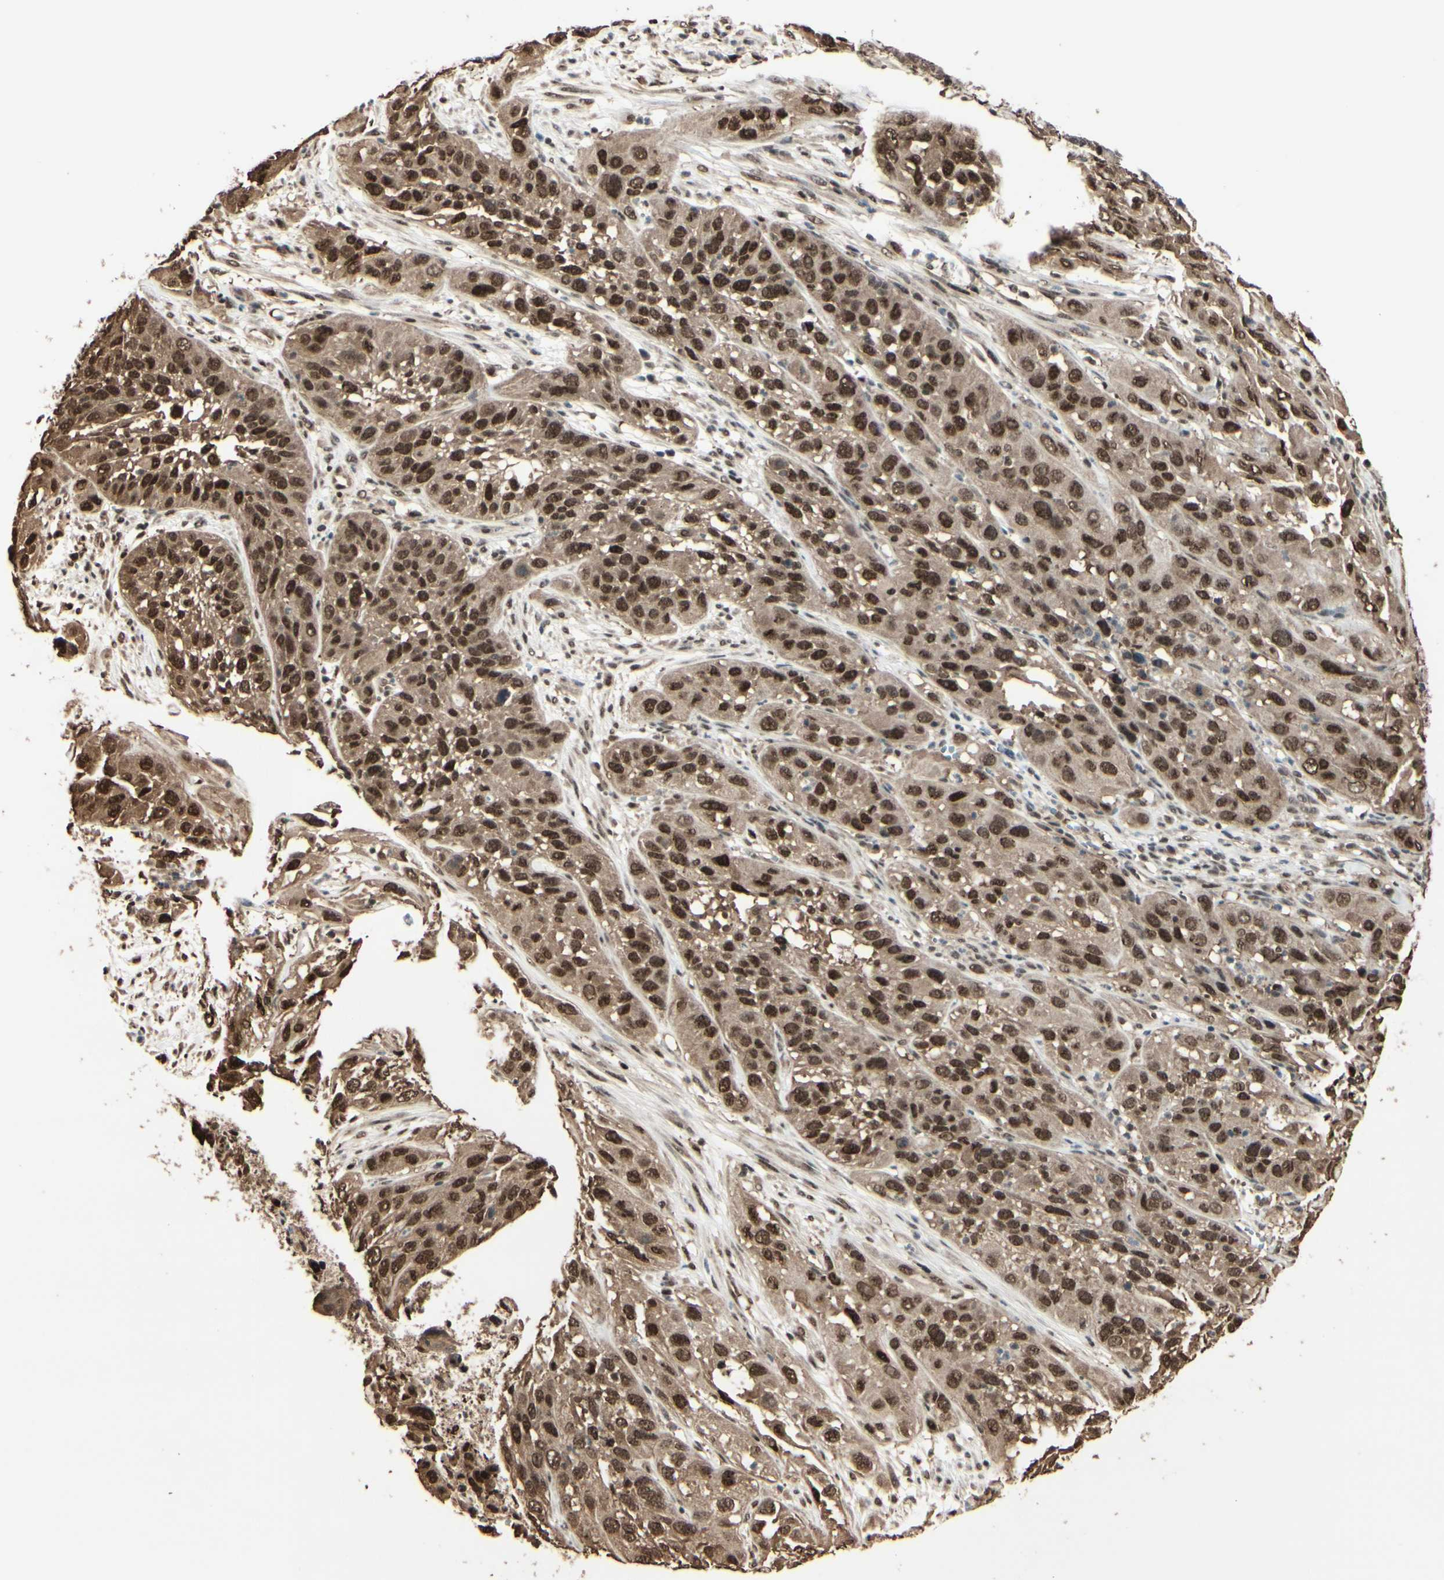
{"staining": {"intensity": "strong", "quantity": ">75%", "location": "cytoplasmic/membranous,nuclear"}, "tissue": "cervical cancer", "cell_type": "Tumor cells", "image_type": "cancer", "snomed": [{"axis": "morphology", "description": "Squamous cell carcinoma, NOS"}, {"axis": "topography", "description": "Cervix"}], "caption": "Cervical cancer (squamous cell carcinoma) stained for a protein displays strong cytoplasmic/membranous and nuclear positivity in tumor cells.", "gene": "HSF1", "patient": {"sex": "female", "age": 32}}